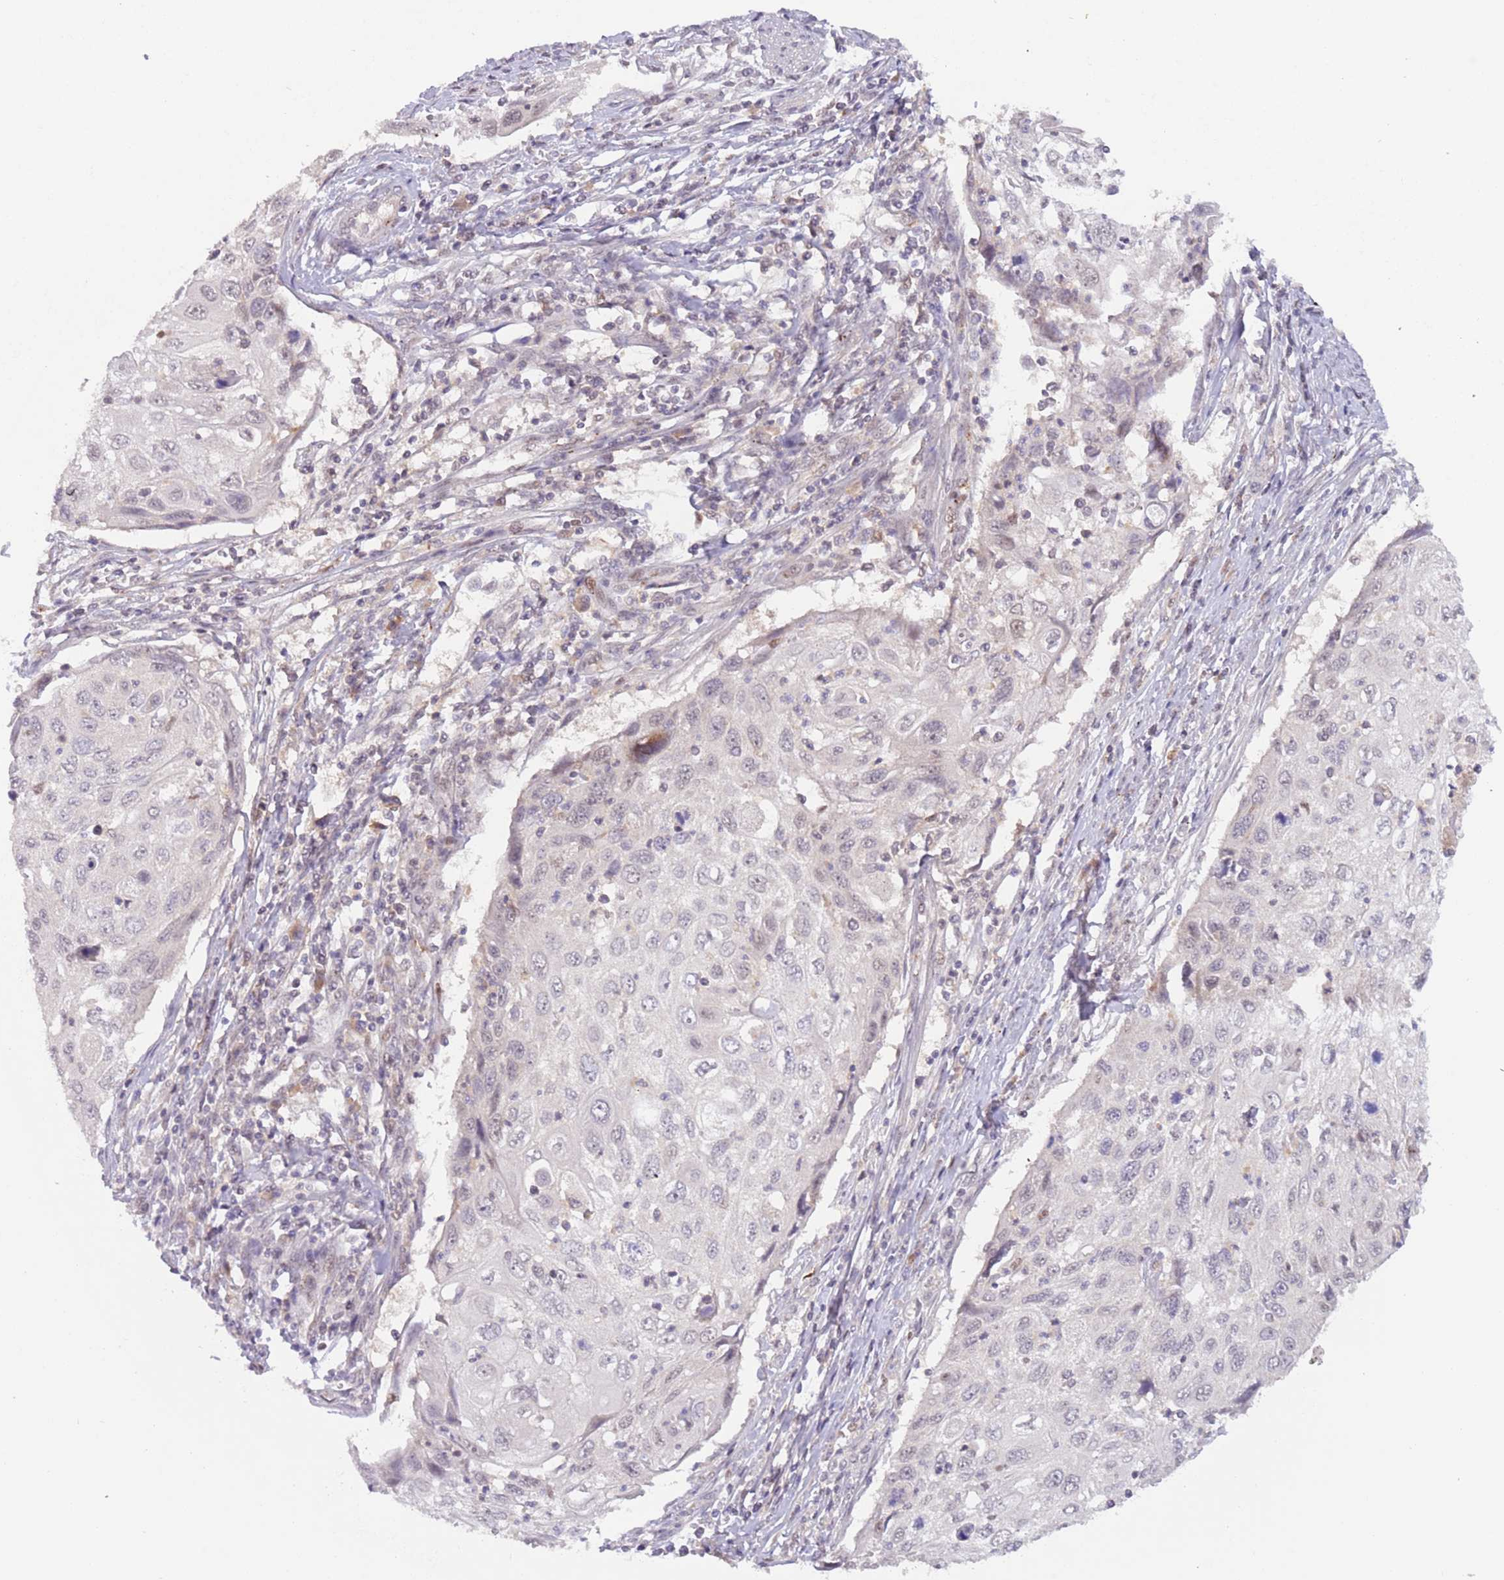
{"staining": {"intensity": "negative", "quantity": "none", "location": "none"}, "tissue": "cervical cancer", "cell_type": "Tumor cells", "image_type": "cancer", "snomed": [{"axis": "morphology", "description": "Squamous cell carcinoma, NOS"}, {"axis": "topography", "description": "Cervix"}], "caption": "Immunohistochemical staining of cervical cancer demonstrates no significant positivity in tumor cells.", "gene": "RFXANK", "patient": {"sex": "female", "age": 70}}